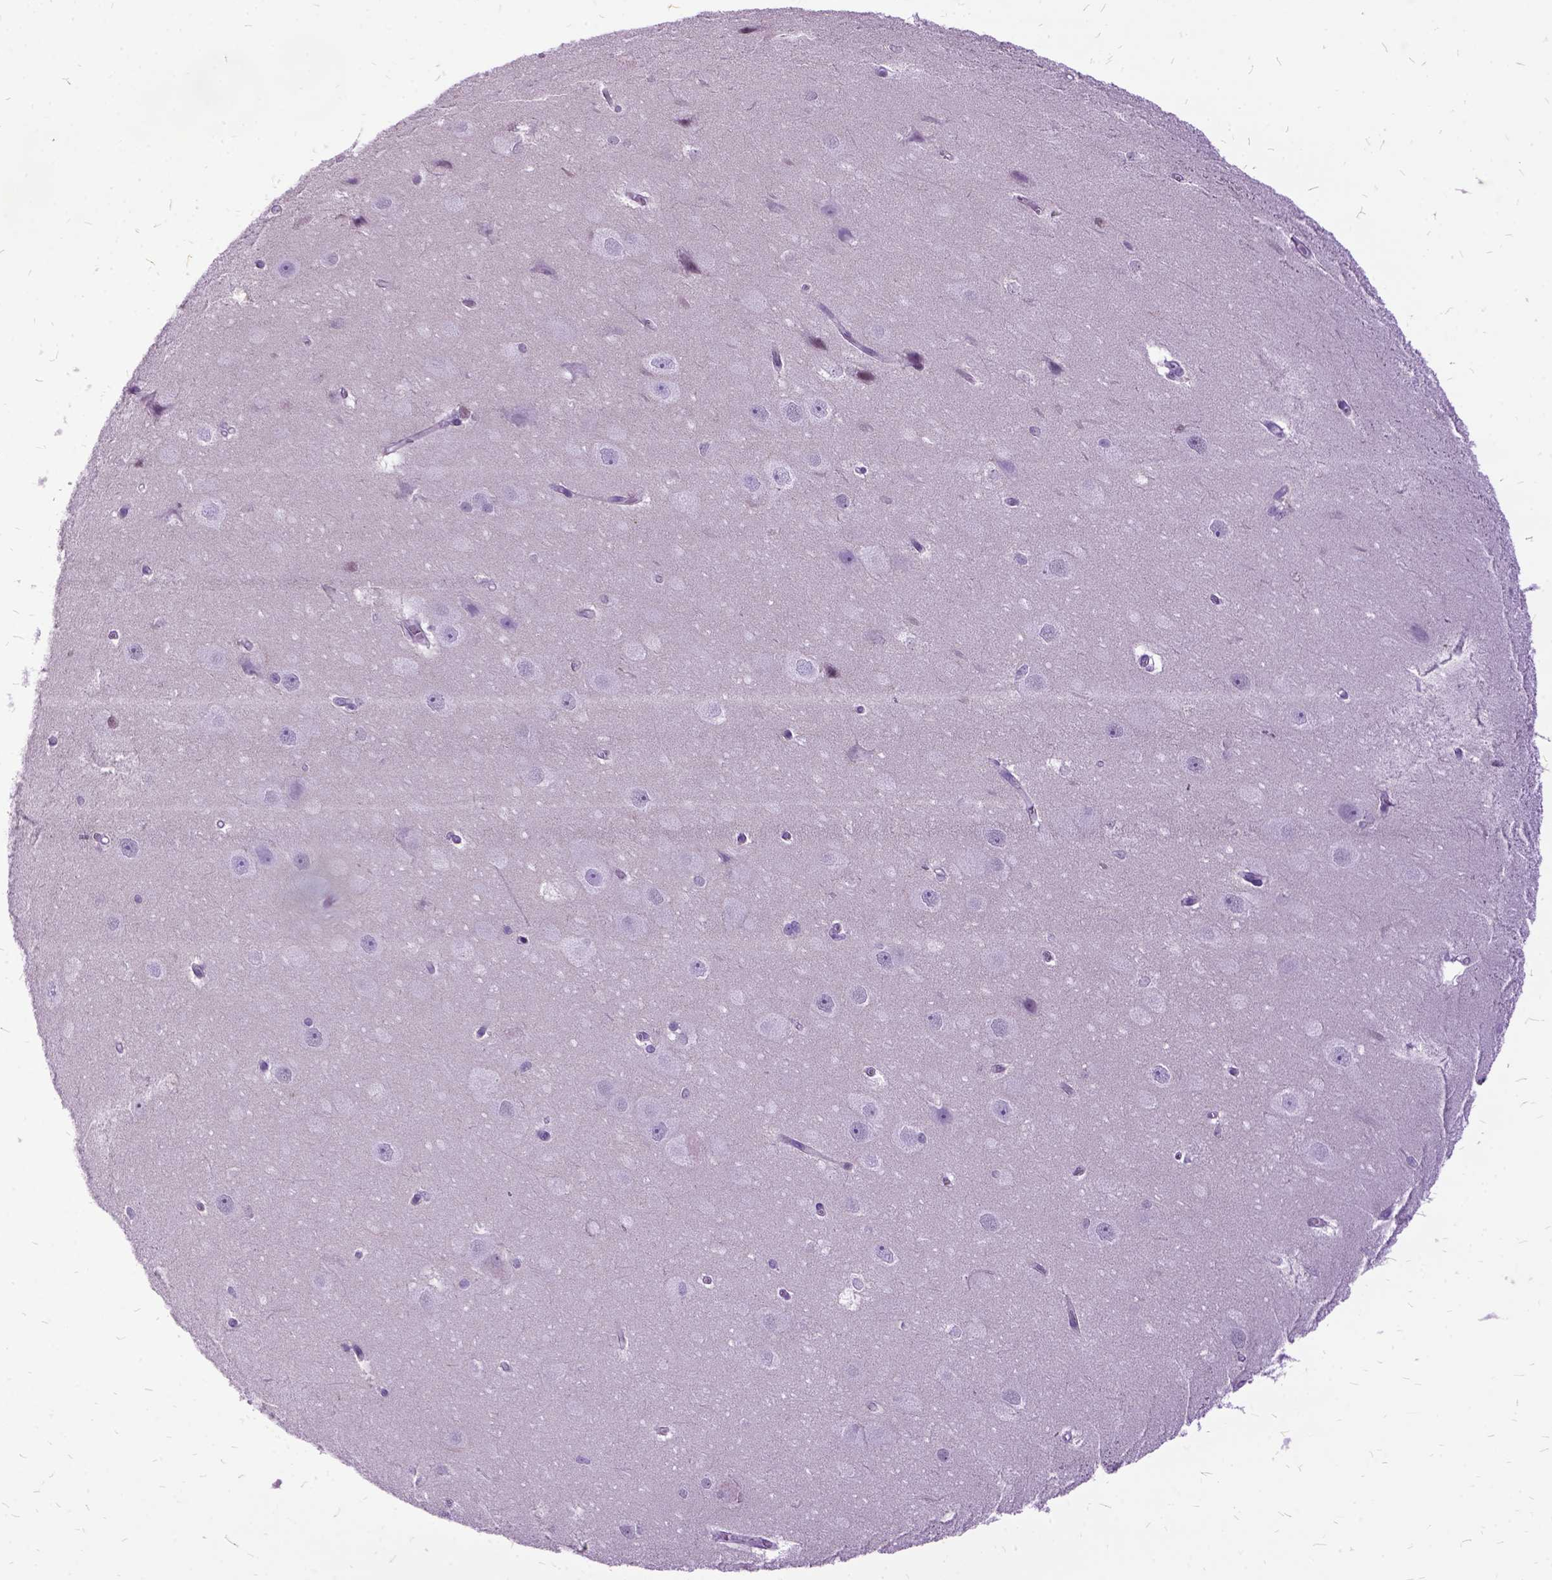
{"staining": {"intensity": "negative", "quantity": "none", "location": "none"}, "tissue": "hippocampus", "cell_type": "Glial cells", "image_type": "normal", "snomed": [{"axis": "morphology", "description": "Normal tissue, NOS"}, {"axis": "topography", "description": "Cerebral cortex"}, {"axis": "topography", "description": "Hippocampus"}], "caption": "A photomicrograph of human hippocampus is negative for staining in glial cells.", "gene": "MME", "patient": {"sex": "female", "age": 19}}